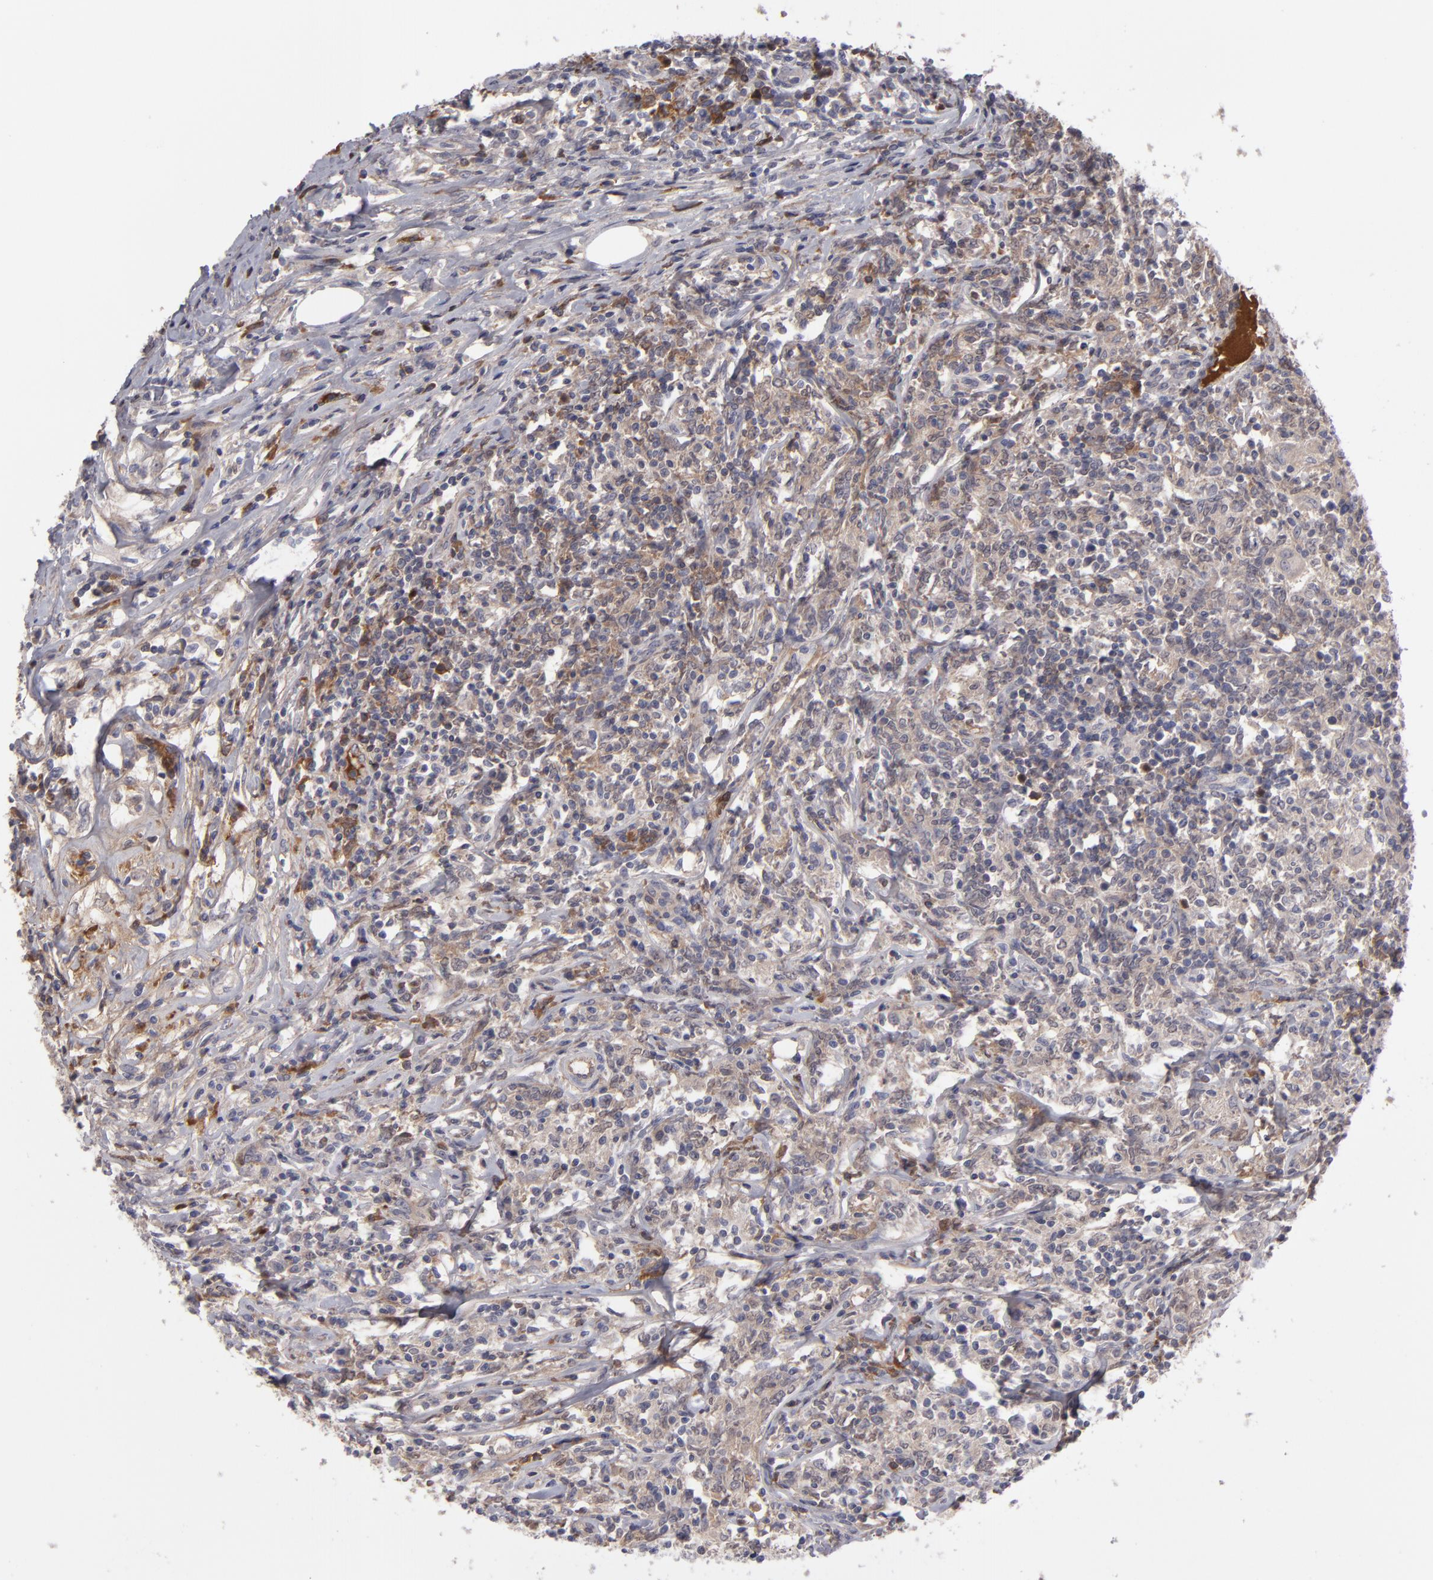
{"staining": {"intensity": "weak", "quantity": ">75%", "location": "cytoplasmic/membranous"}, "tissue": "lymphoma", "cell_type": "Tumor cells", "image_type": "cancer", "snomed": [{"axis": "morphology", "description": "Malignant lymphoma, non-Hodgkin's type, High grade"}, {"axis": "topography", "description": "Lymph node"}], "caption": "Immunohistochemical staining of human malignant lymphoma, non-Hodgkin's type (high-grade) reveals low levels of weak cytoplasmic/membranous protein staining in about >75% of tumor cells.", "gene": "ITIH4", "patient": {"sex": "female", "age": 84}}